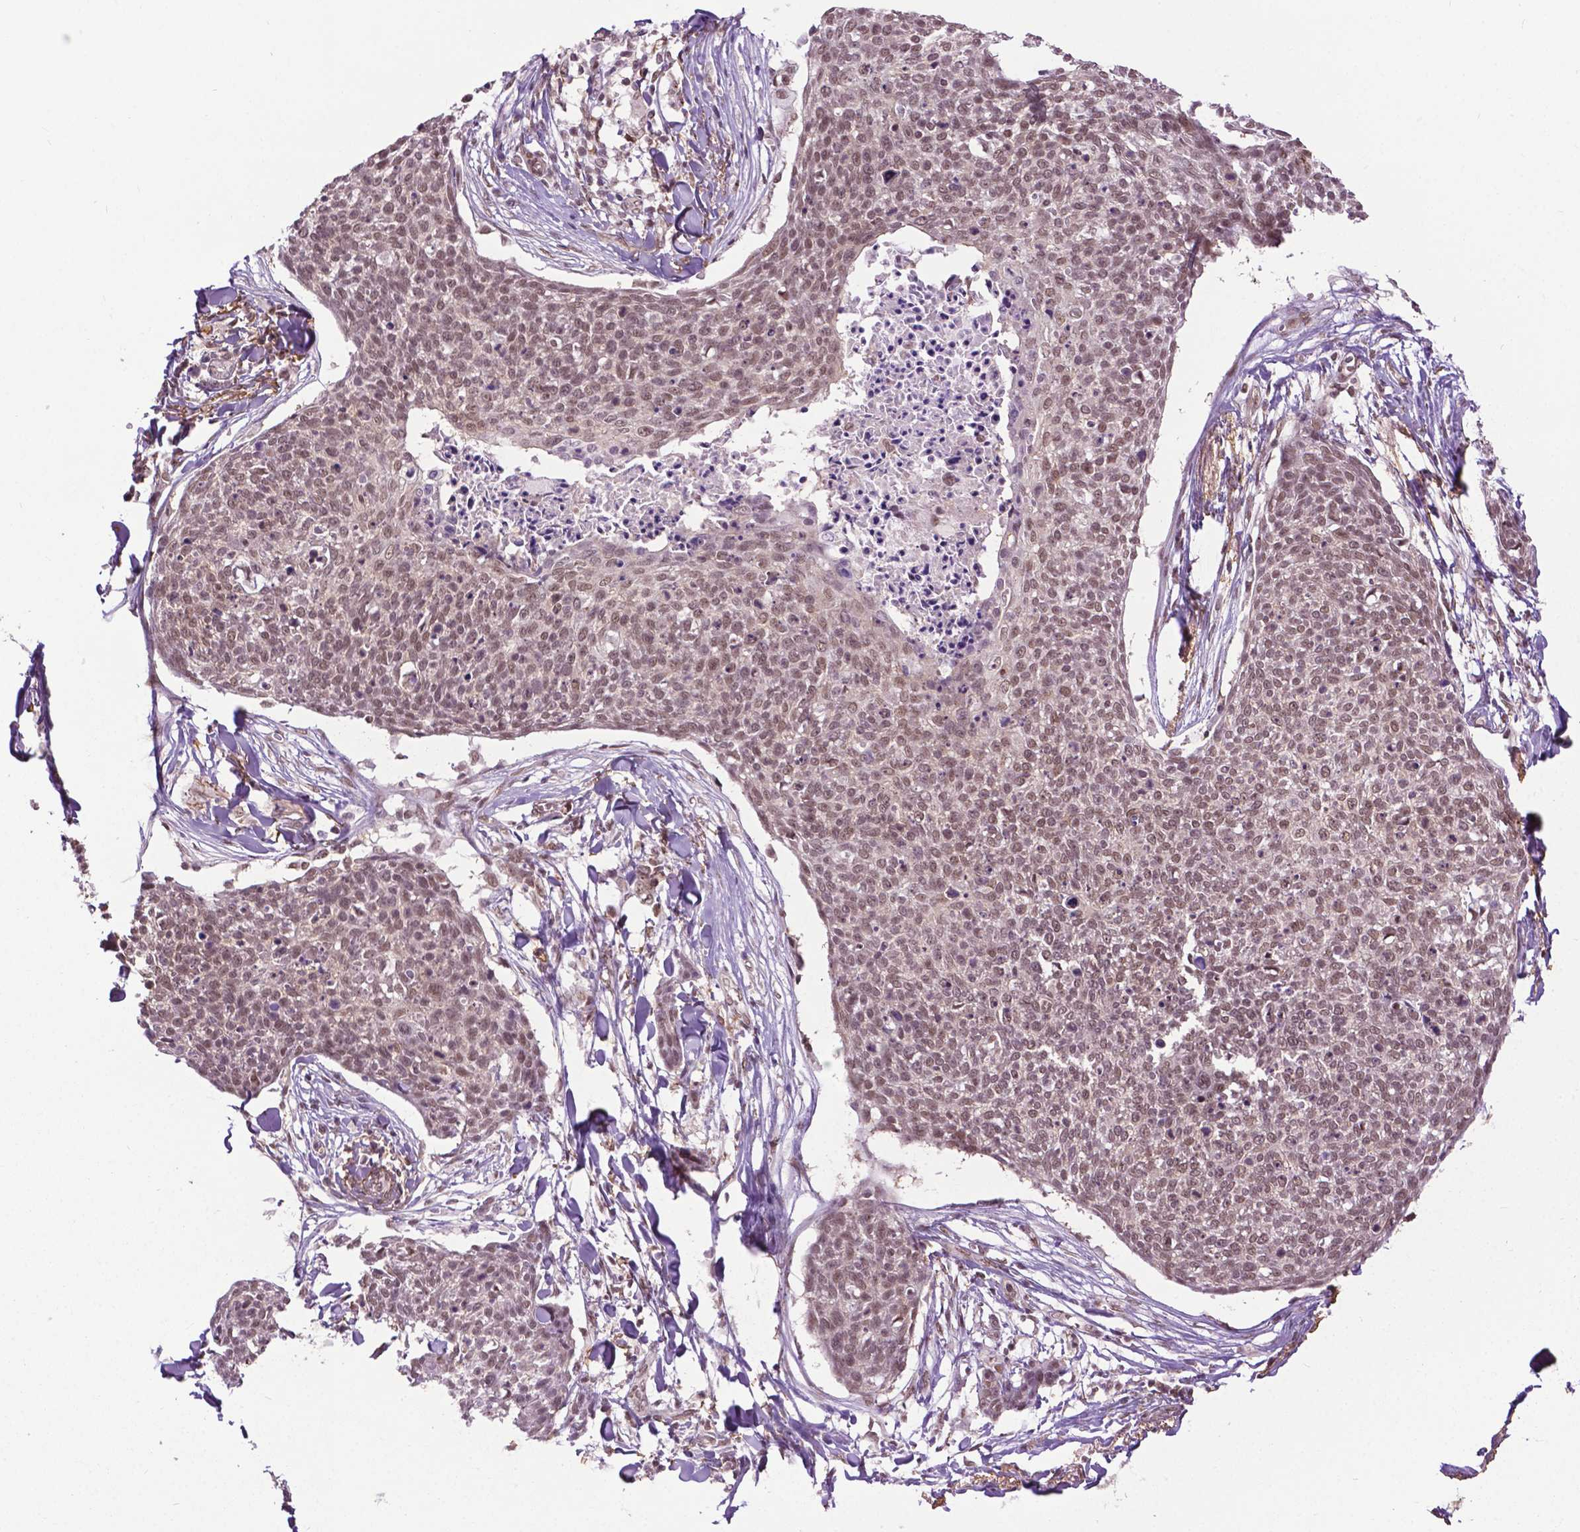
{"staining": {"intensity": "weak", "quantity": ">75%", "location": "nuclear"}, "tissue": "skin cancer", "cell_type": "Tumor cells", "image_type": "cancer", "snomed": [{"axis": "morphology", "description": "Squamous cell carcinoma, NOS"}, {"axis": "topography", "description": "Skin"}, {"axis": "topography", "description": "Vulva"}], "caption": "Weak nuclear positivity is identified in about >75% of tumor cells in skin cancer.", "gene": "UBQLN4", "patient": {"sex": "female", "age": 75}}